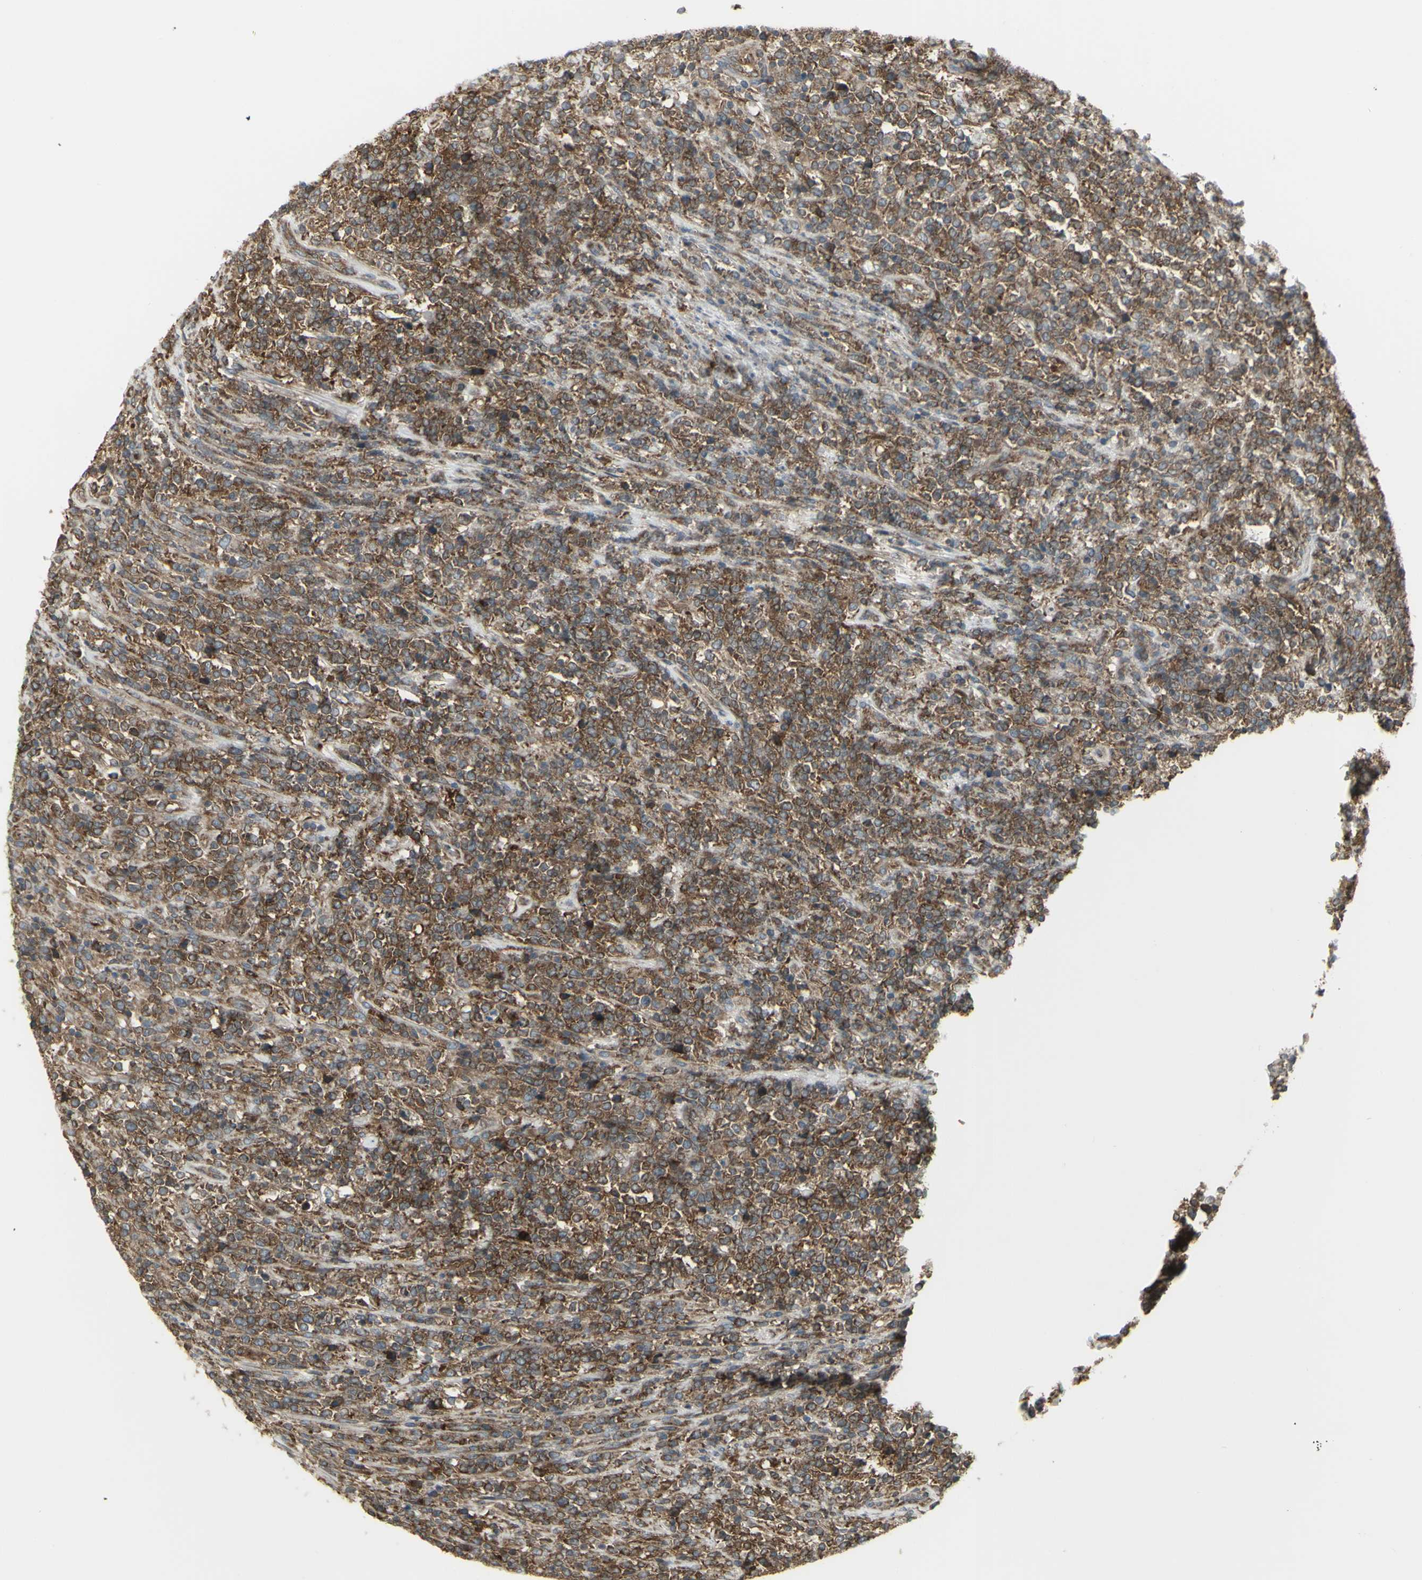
{"staining": {"intensity": "moderate", "quantity": ">75%", "location": "cytoplasmic/membranous"}, "tissue": "lymphoma", "cell_type": "Tumor cells", "image_type": "cancer", "snomed": [{"axis": "morphology", "description": "Malignant lymphoma, non-Hodgkin's type, High grade"}, {"axis": "topography", "description": "Soft tissue"}], "caption": "Brown immunohistochemical staining in malignant lymphoma, non-Hodgkin's type (high-grade) demonstrates moderate cytoplasmic/membranous positivity in about >75% of tumor cells.", "gene": "FKBP3", "patient": {"sex": "male", "age": 18}}